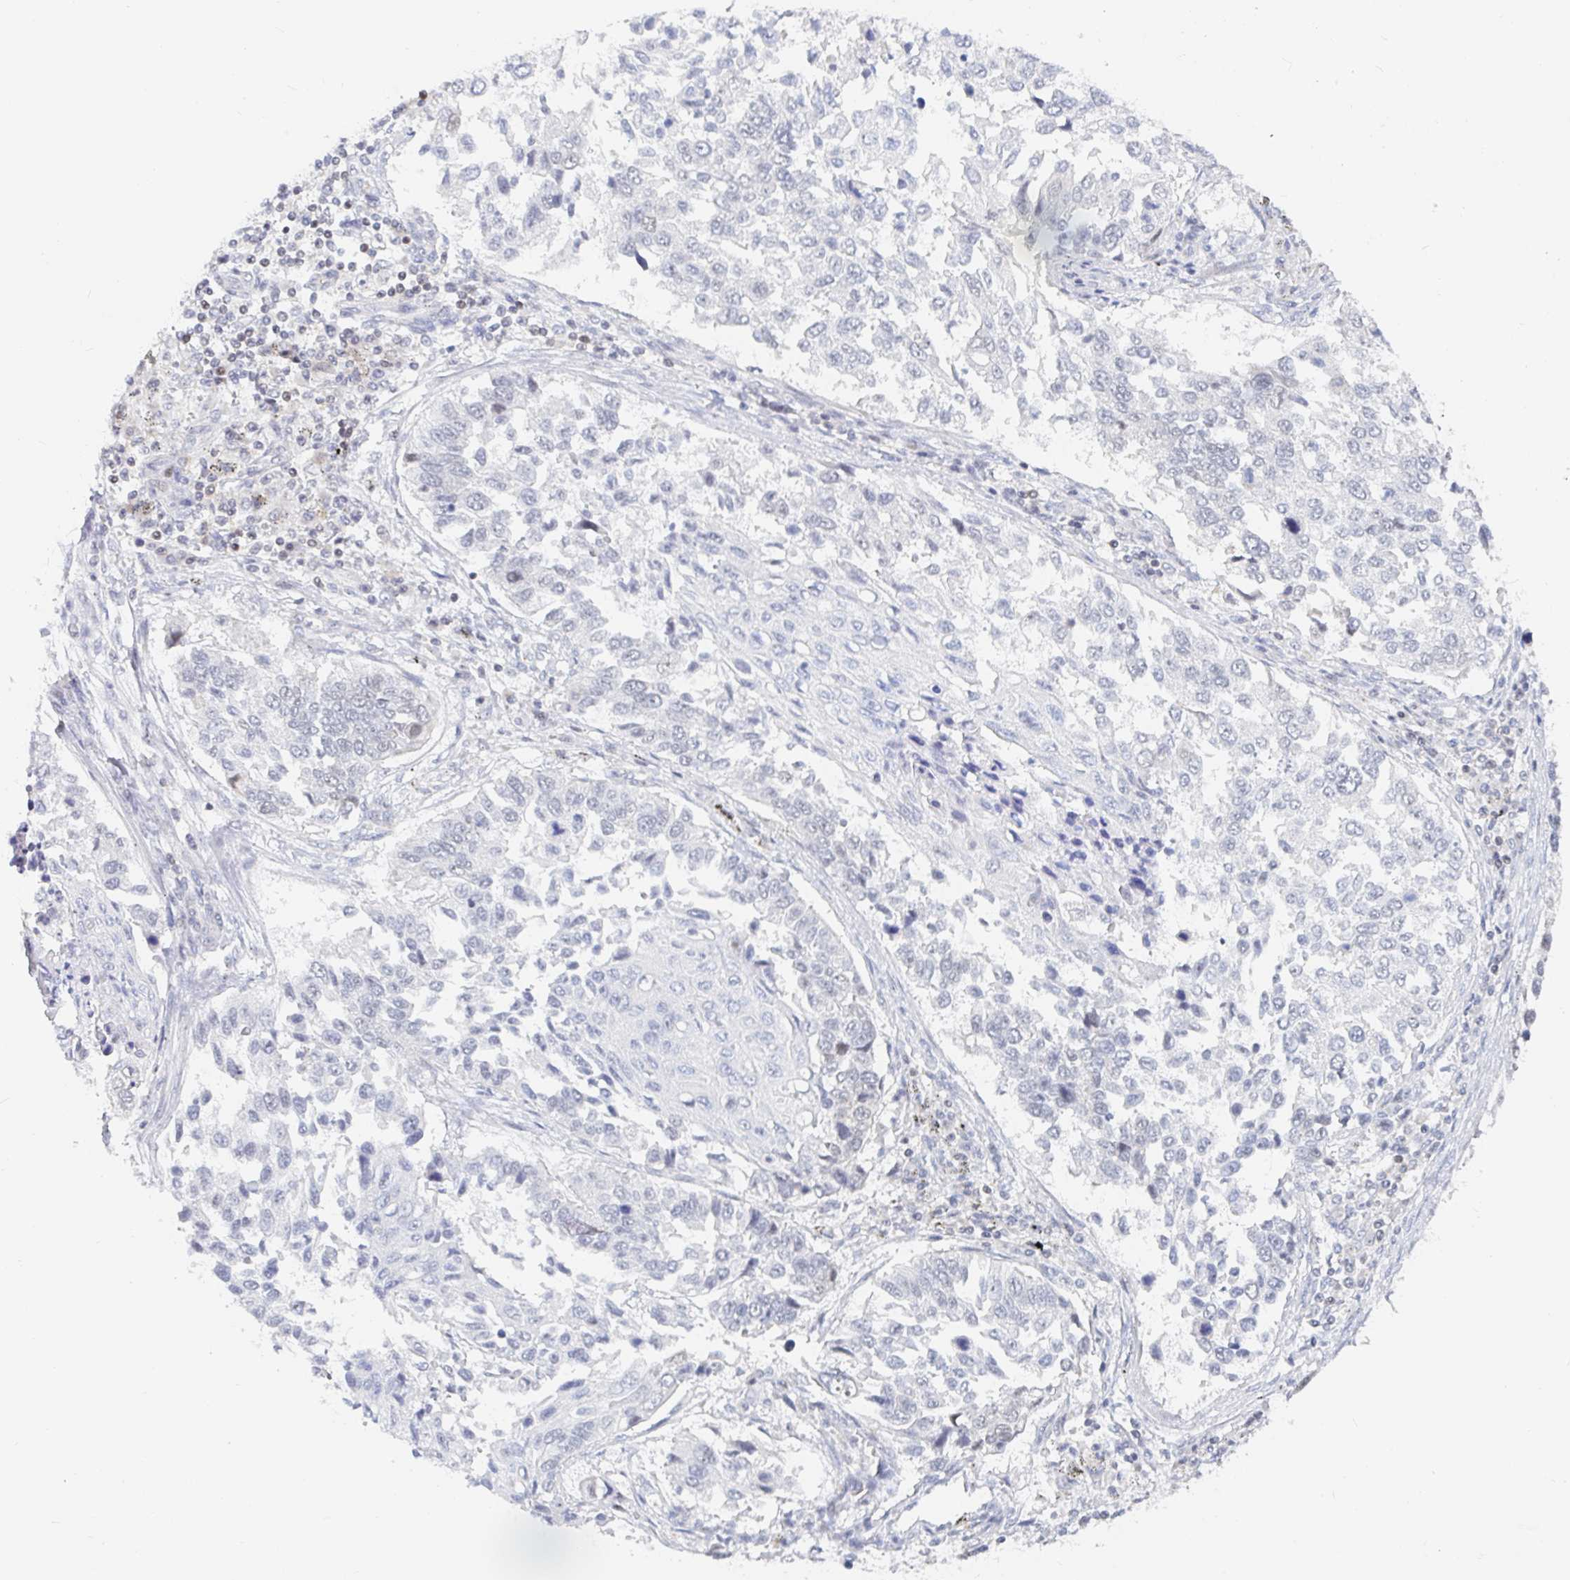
{"staining": {"intensity": "negative", "quantity": "none", "location": "none"}, "tissue": "lung cancer", "cell_type": "Tumor cells", "image_type": "cancer", "snomed": [{"axis": "morphology", "description": "Squamous cell carcinoma, NOS"}, {"axis": "topography", "description": "Lung"}], "caption": "IHC image of neoplastic tissue: human squamous cell carcinoma (lung) stained with DAB displays no significant protein staining in tumor cells.", "gene": "CHD2", "patient": {"sex": "male", "age": 62}}